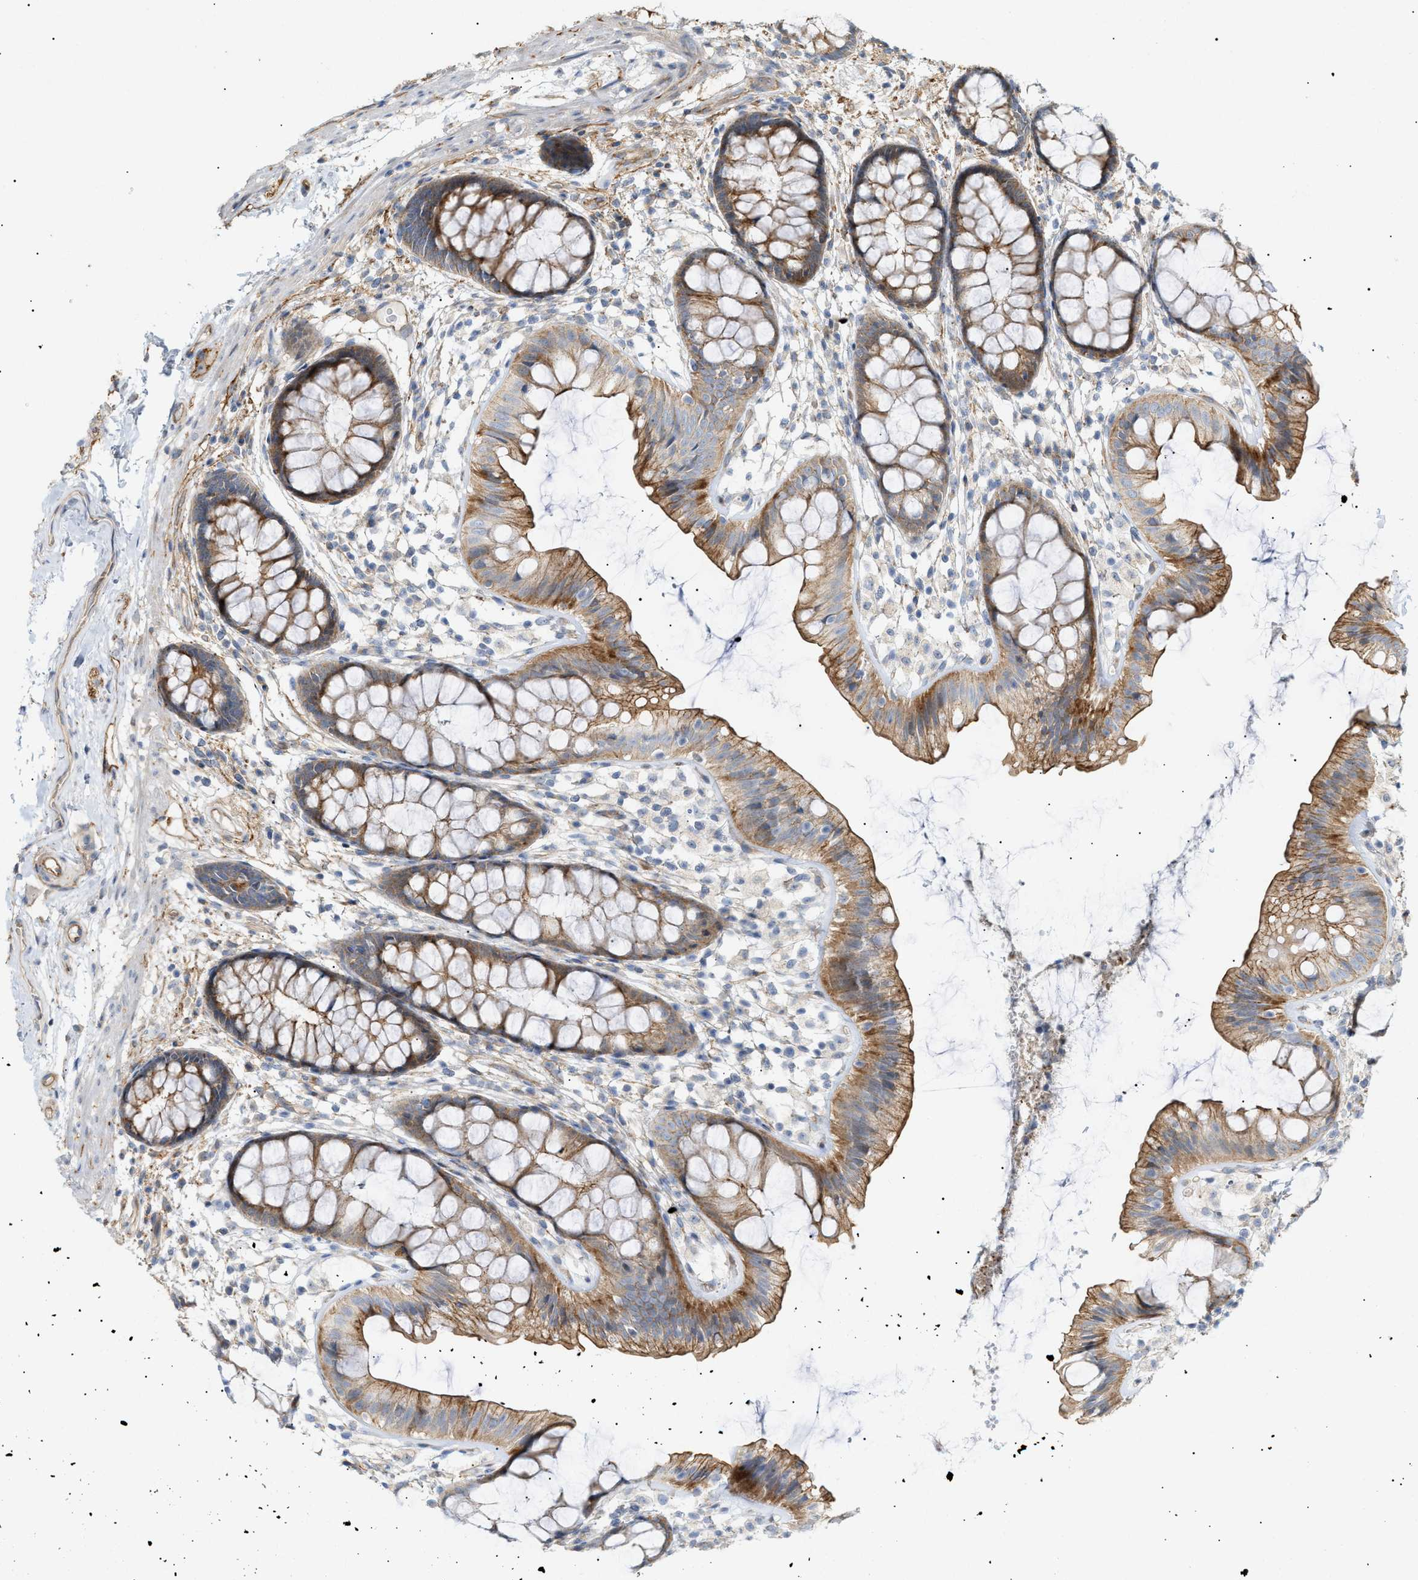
{"staining": {"intensity": "weak", "quantity": ">75%", "location": "cytoplasmic/membranous"}, "tissue": "colon", "cell_type": "Endothelial cells", "image_type": "normal", "snomed": [{"axis": "morphology", "description": "Normal tissue, NOS"}, {"axis": "topography", "description": "Colon"}], "caption": "This is a micrograph of immunohistochemistry staining of normal colon, which shows weak expression in the cytoplasmic/membranous of endothelial cells.", "gene": "ZFHX2", "patient": {"sex": "female", "age": 56}}